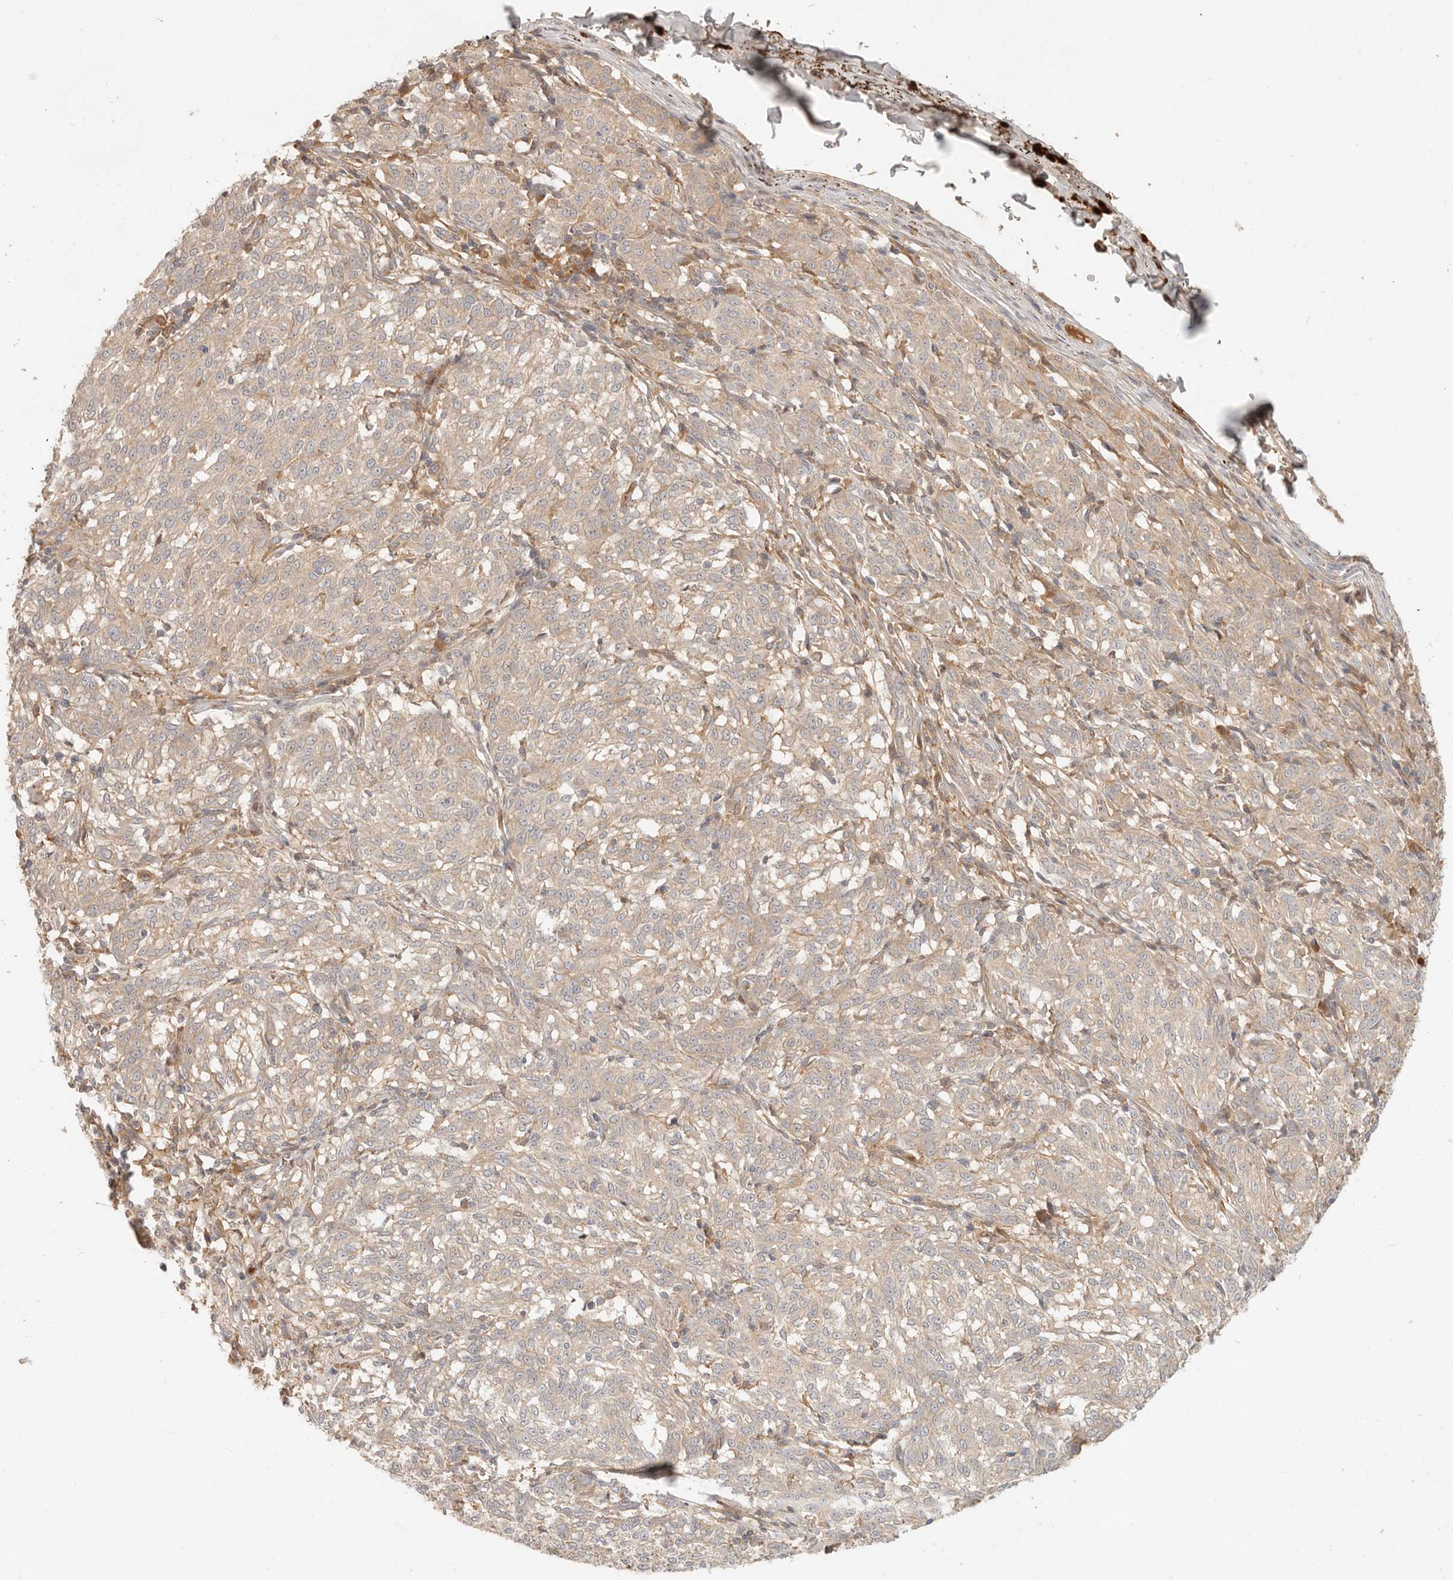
{"staining": {"intensity": "negative", "quantity": "none", "location": "none"}, "tissue": "melanoma", "cell_type": "Tumor cells", "image_type": "cancer", "snomed": [{"axis": "morphology", "description": "Malignant melanoma, NOS"}, {"axis": "topography", "description": "Skin"}], "caption": "Image shows no protein expression in tumor cells of melanoma tissue. Nuclei are stained in blue.", "gene": "NECAP2", "patient": {"sex": "female", "age": 72}}